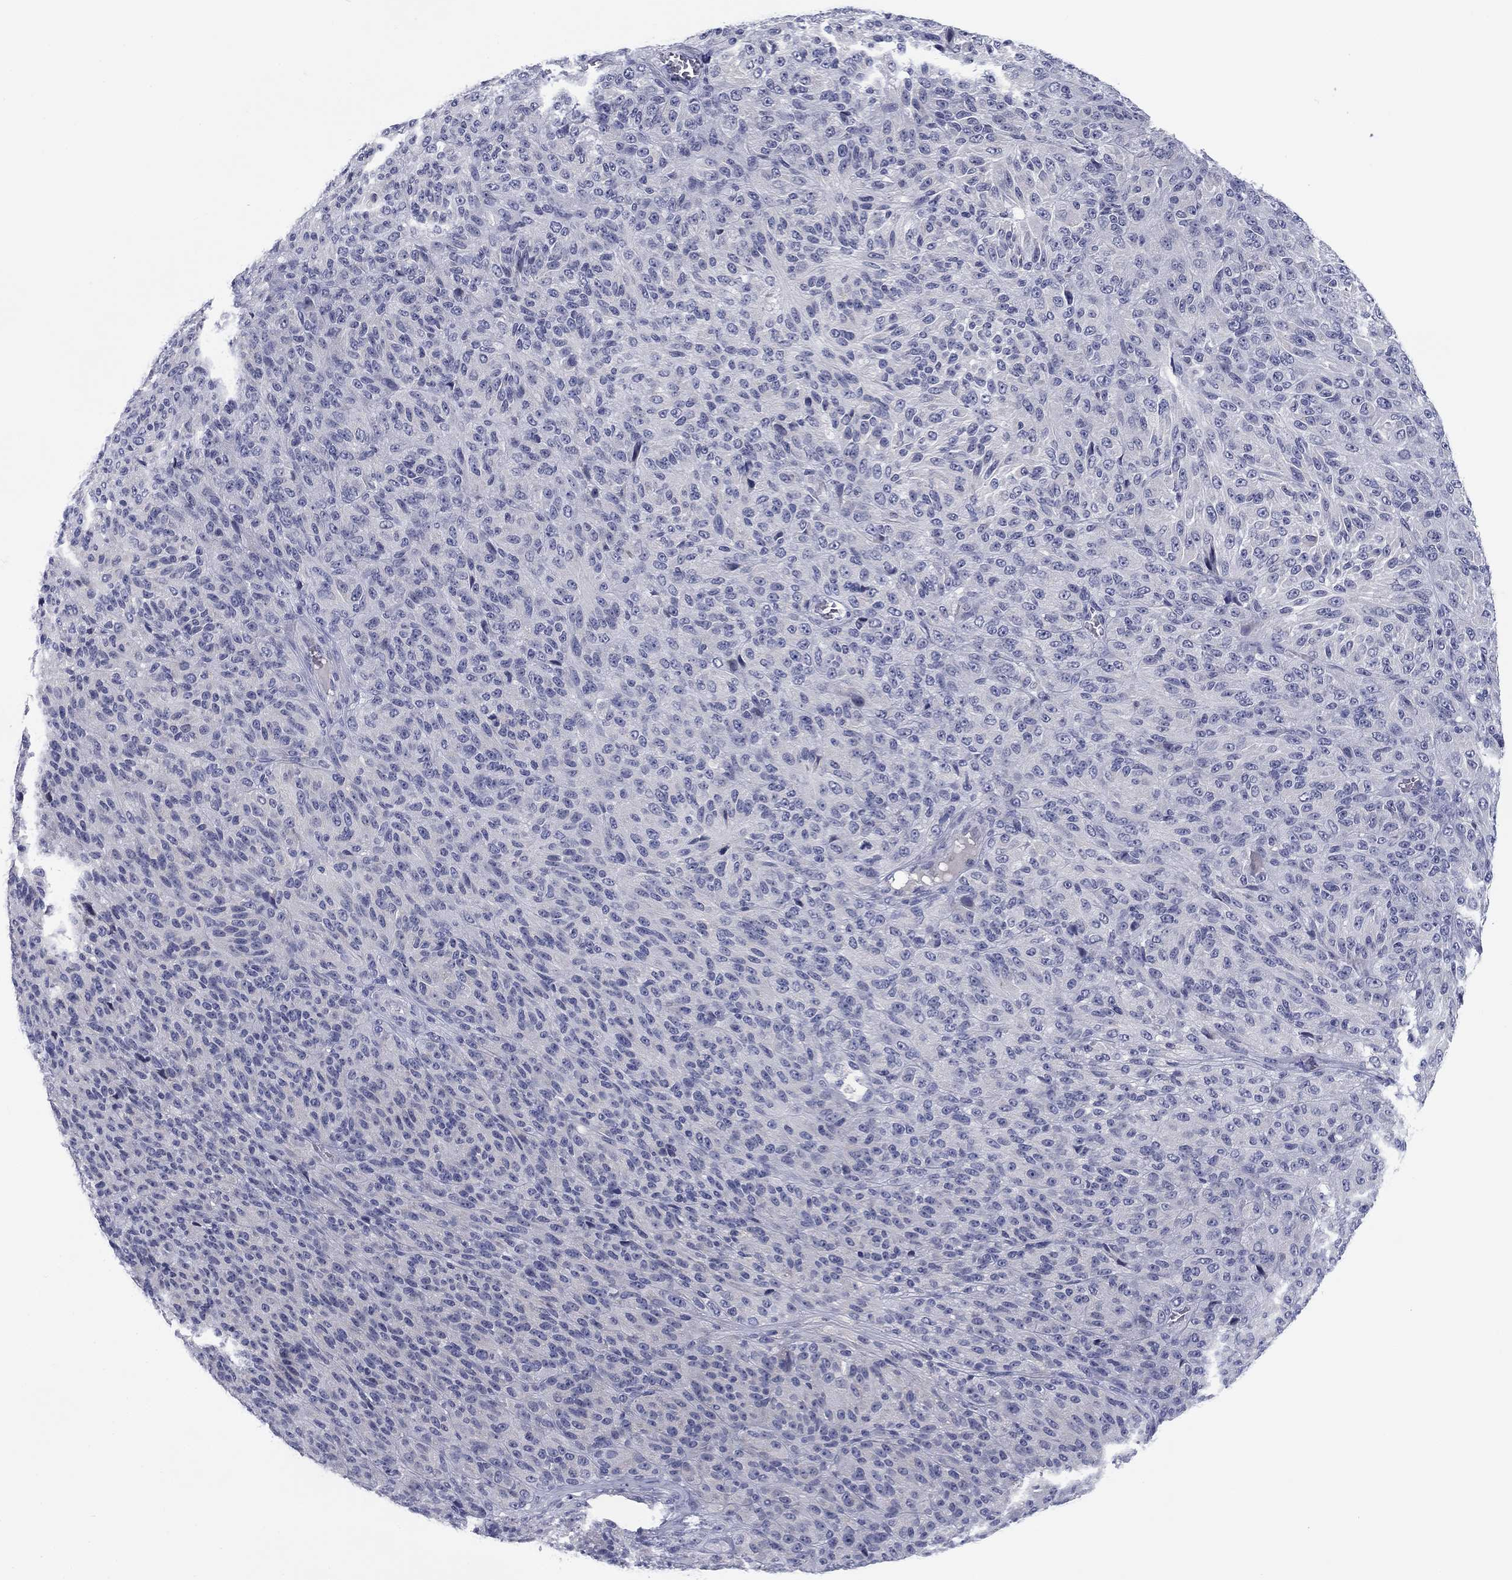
{"staining": {"intensity": "negative", "quantity": "none", "location": "none"}, "tissue": "melanoma", "cell_type": "Tumor cells", "image_type": "cancer", "snomed": [{"axis": "morphology", "description": "Malignant melanoma, Metastatic site"}, {"axis": "topography", "description": "Brain"}], "caption": "High power microscopy micrograph of an immunohistochemistry (IHC) image of malignant melanoma (metastatic site), revealing no significant positivity in tumor cells.", "gene": "CALB1", "patient": {"sex": "female", "age": 56}}